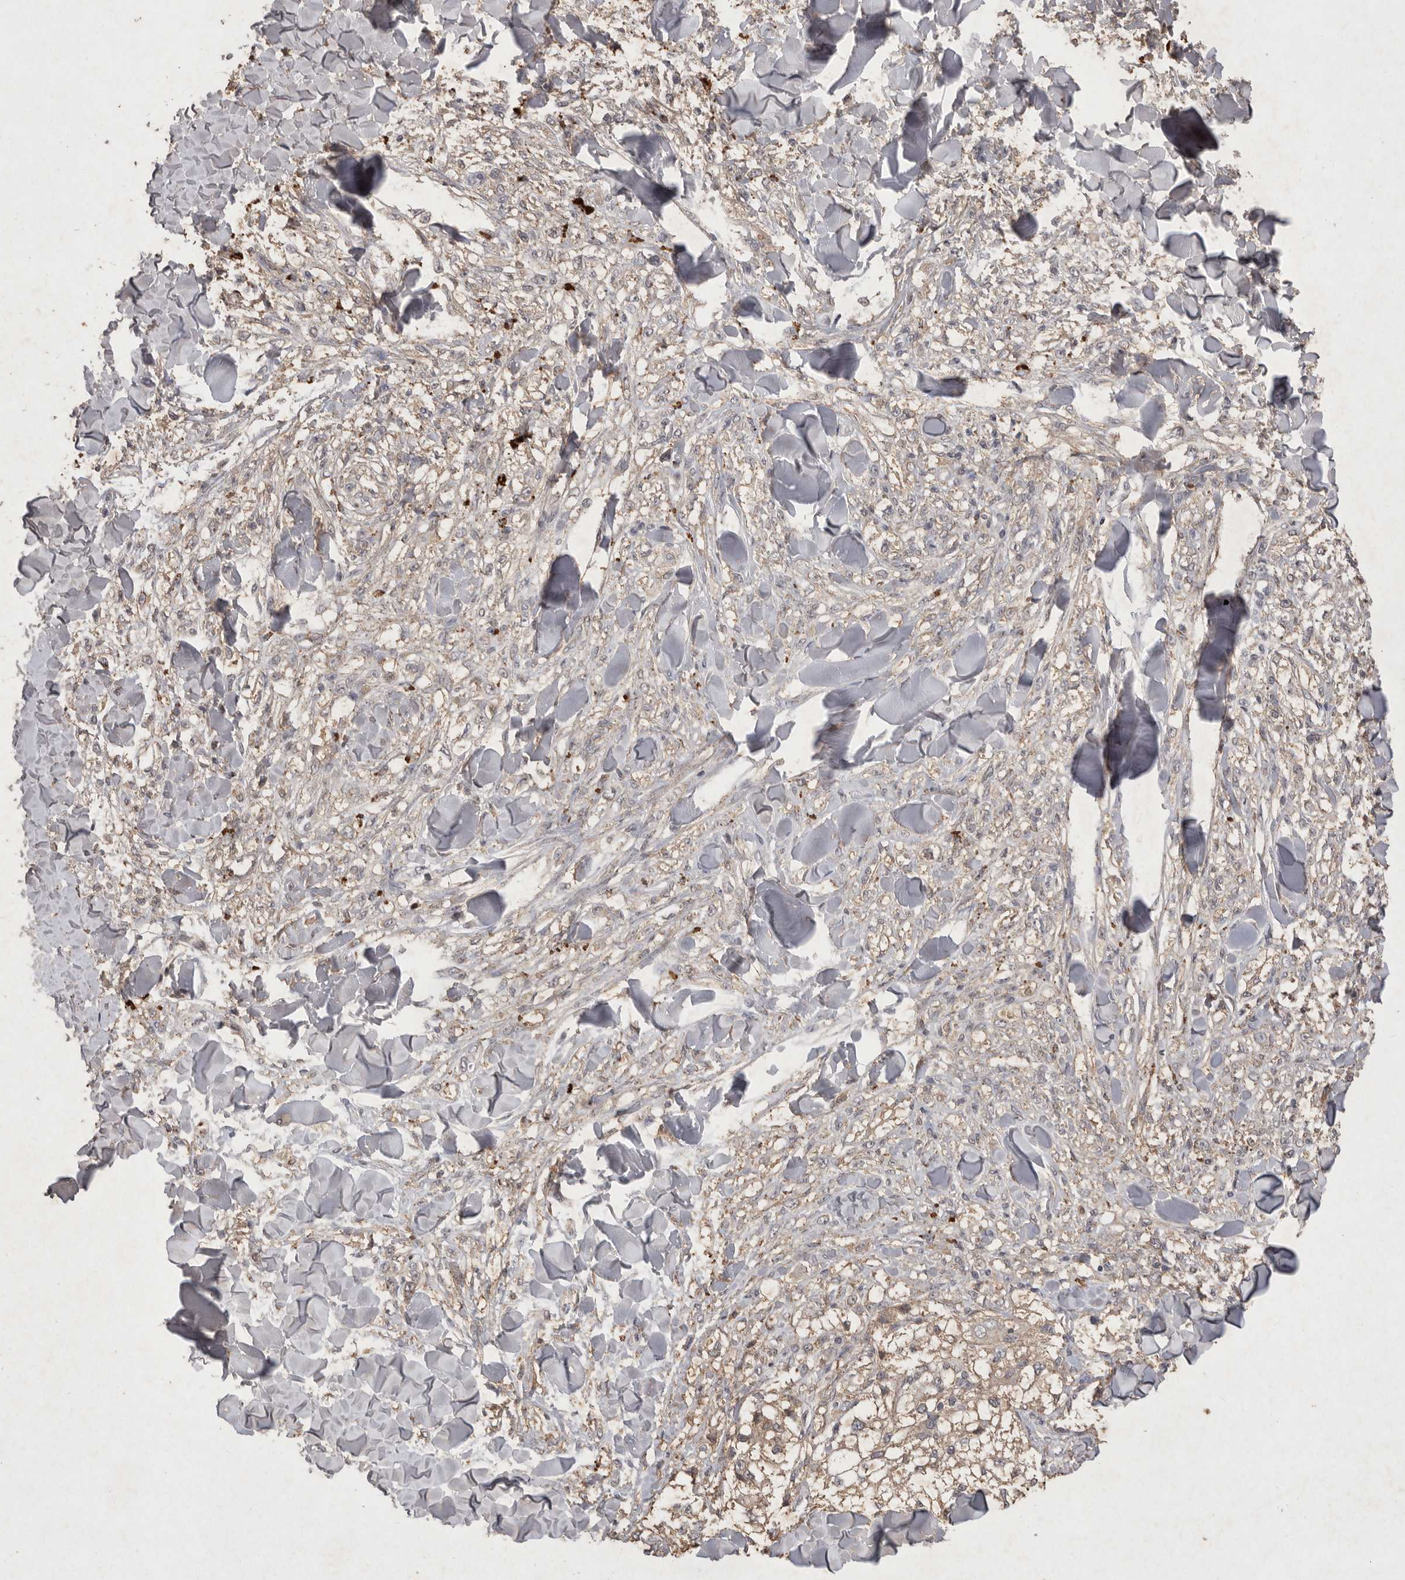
{"staining": {"intensity": "weak", "quantity": ">75%", "location": "cytoplasmic/membranous"}, "tissue": "melanoma", "cell_type": "Tumor cells", "image_type": "cancer", "snomed": [{"axis": "morphology", "description": "Malignant melanoma, NOS"}, {"axis": "topography", "description": "Skin of head"}], "caption": "IHC image of neoplastic tissue: melanoma stained using IHC shows low levels of weak protein expression localized specifically in the cytoplasmic/membranous of tumor cells, appearing as a cytoplasmic/membranous brown color.", "gene": "APLNR", "patient": {"sex": "male", "age": 83}}